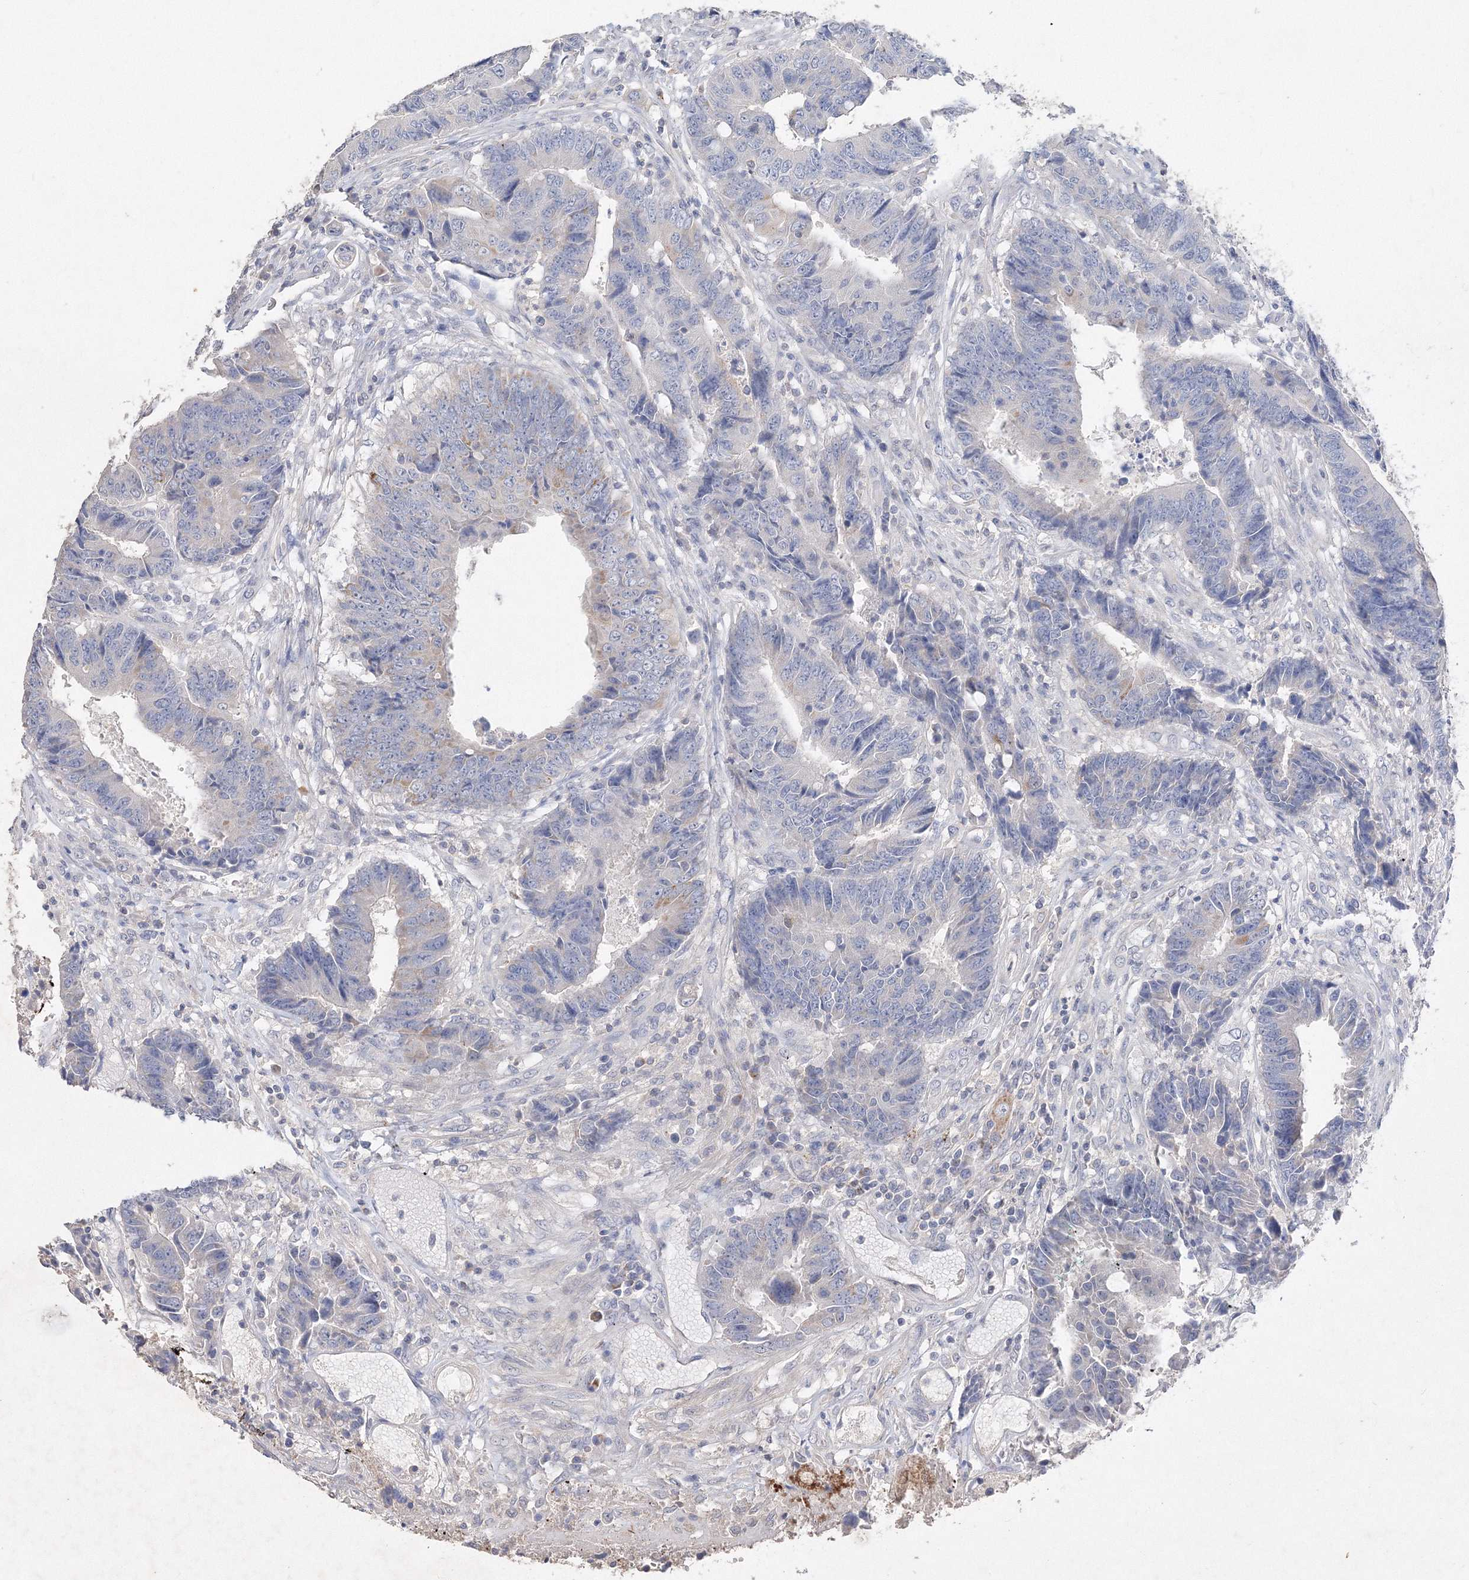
{"staining": {"intensity": "negative", "quantity": "none", "location": "none"}, "tissue": "colorectal cancer", "cell_type": "Tumor cells", "image_type": "cancer", "snomed": [{"axis": "morphology", "description": "Adenocarcinoma, NOS"}, {"axis": "topography", "description": "Rectum"}], "caption": "This is an IHC histopathology image of adenocarcinoma (colorectal). There is no staining in tumor cells.", "gene": "GLS", "patient": {"sex": "male", "age": 84}}